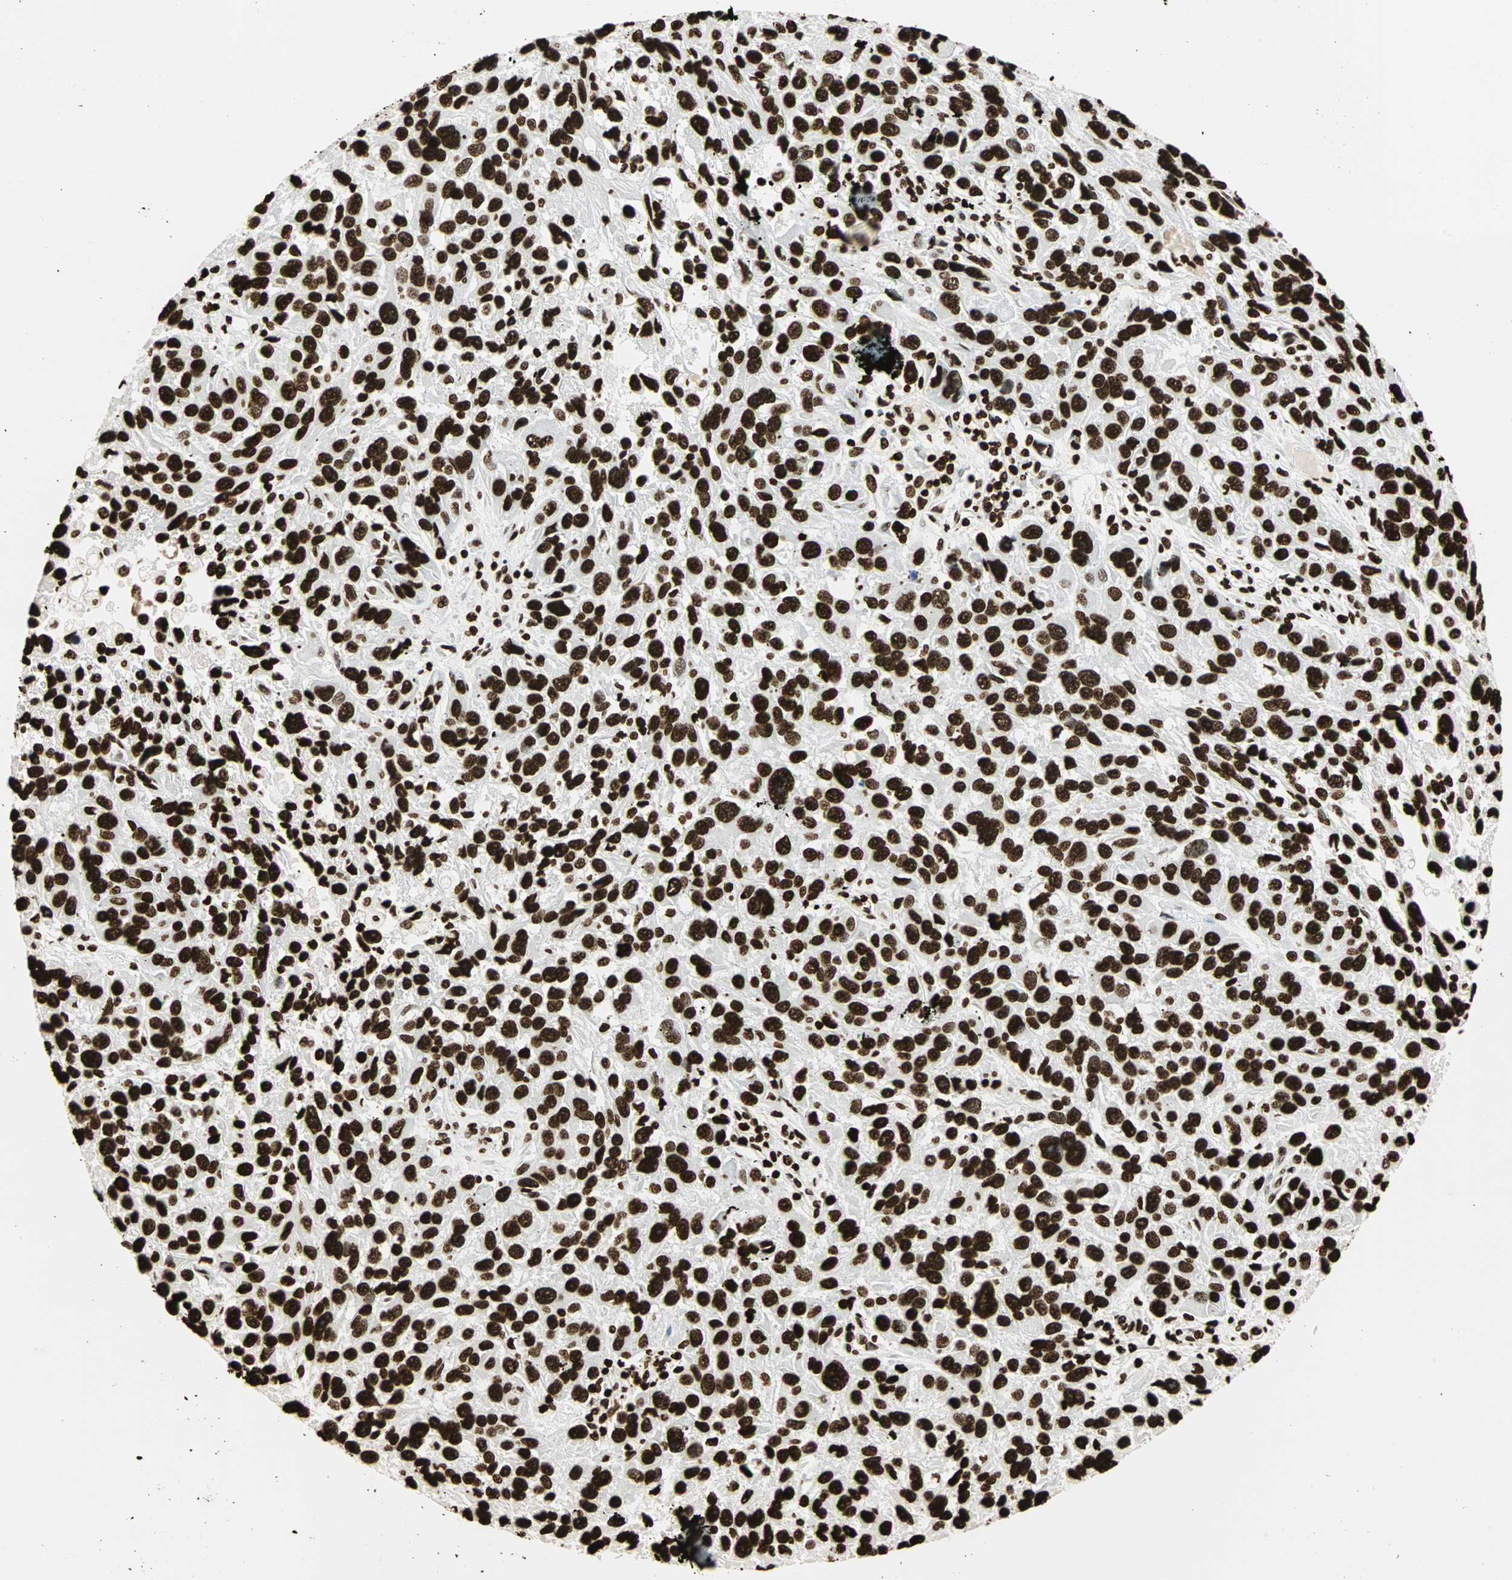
{"staining": {"intensity": "strong", "quantity": ">75%", "location": "nuclear"}, "tissue": "melanoma", "cell_type": "Tumor cells", "image_type": "cancer", "snomed": [{"axis": "morphology", "description": "Malignant melanoma, NOS"}, {"axis": "topography", "description": "Skin"}], "caption": "DAB immunohistochemical staining of human malignant melanoma shows strong nuclear protein expression in about >75% of tumor cells.", "gene": "GLI2", "patient": {"sex": "male", "age": 53}}